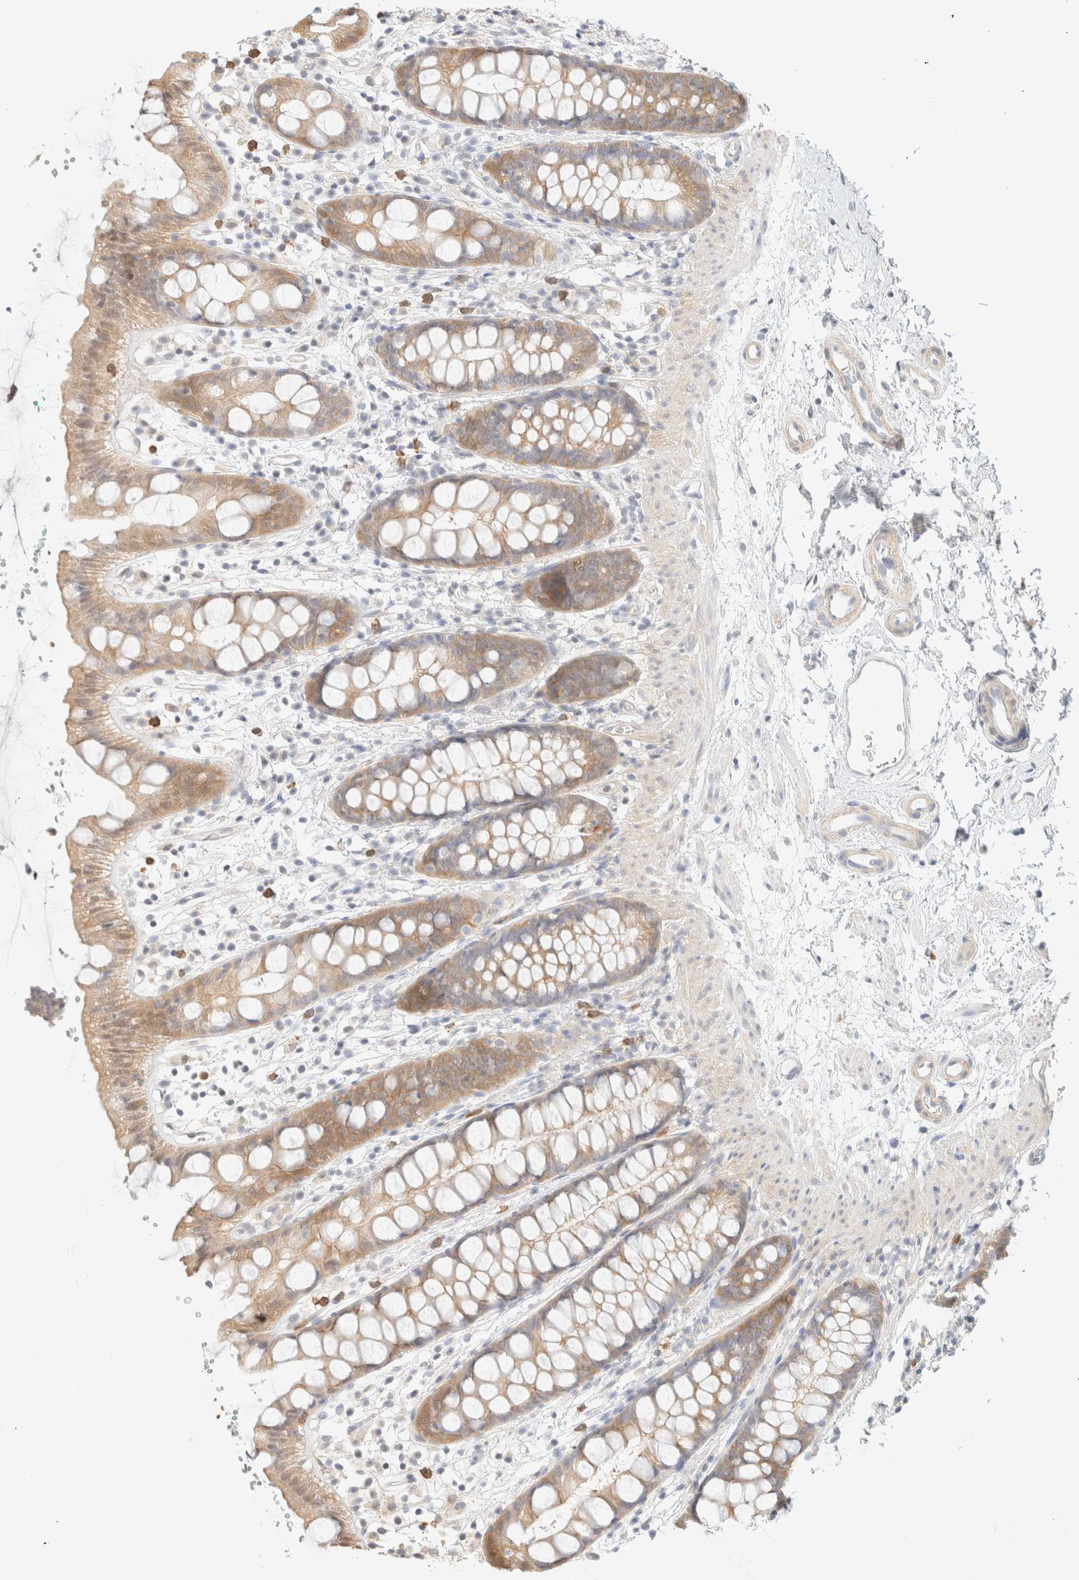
{"staining": {"intensity": "weak", "quantity": ">75%", "location": "cytoplasmic/membranous"}, "tissue": "rectum", "cell_type": "Glandular cells", "image_type": "normal", "snomed": [{"axis": "morphology", "description": "Normal tissue, NOS"}, {"axis": "topography", "description": "Rectum"}], "caption": "This is a photomicrograph of immunohistochemistry (IHC) staining of benign rectum, which shows weak positivity in the cytoplasmic/membranous of glandular cells.", "gene": "GPI", "patient": {"sex": "female", "age": 65}}